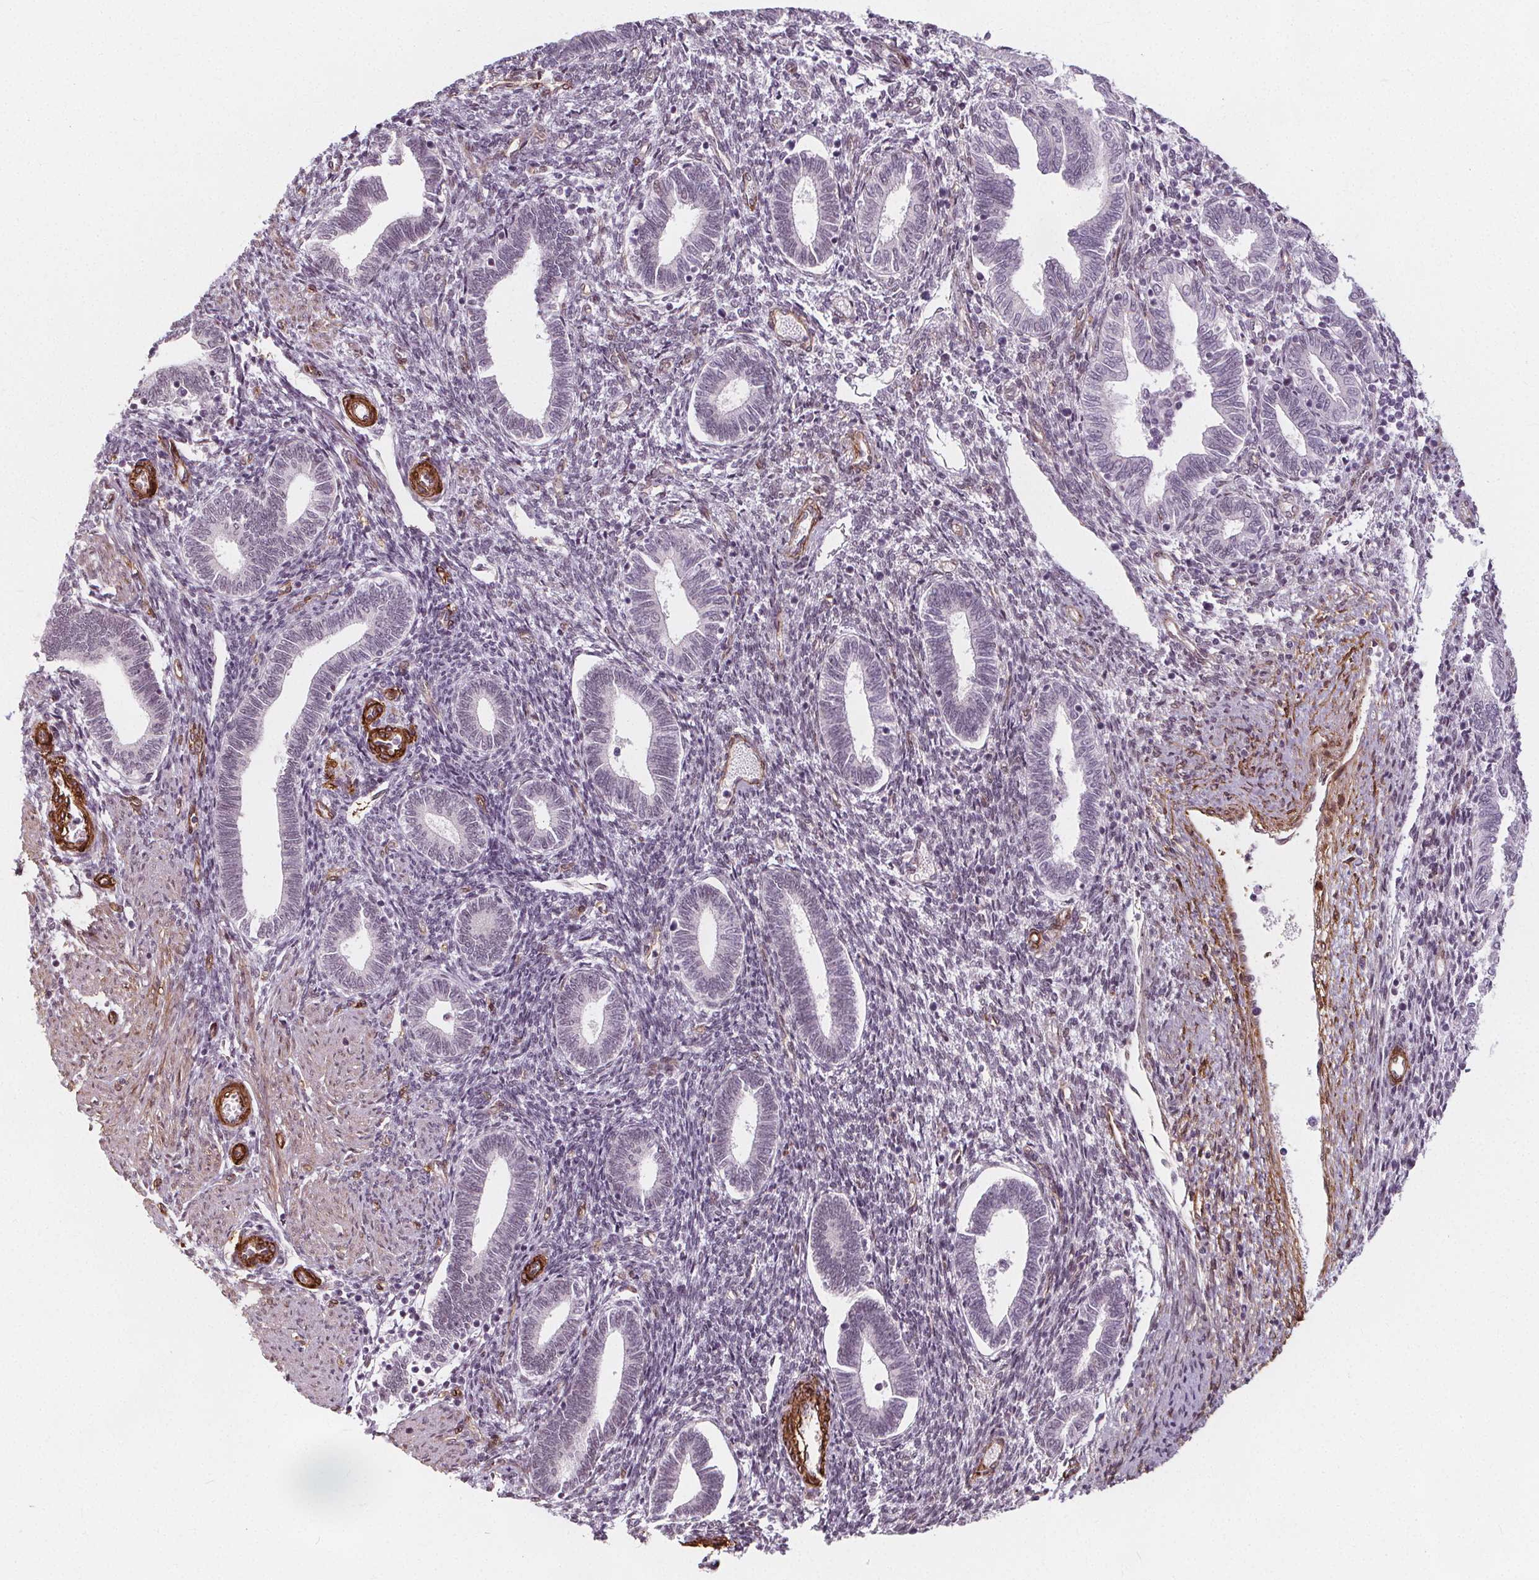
{"staining": {"intensity": "weak", "quantity": "<25%", "location": "cytoplasmic/membranous"}, "tissue": "endometrium", "cell_type": "Cells in endometrial stroma", "image_type": "normal", "snomed": [{"axis": "morphology", "description": "Normal tissue, NOS"}, {"axis": "topography", "description": "Endometrium"}], "caption": "Immunohistochemical staining of benign human endometrium reveals no significant expression in cells in endometrial stroma.", "gene": "HAS1", "patient": {"sex": "female", "age": 42}}